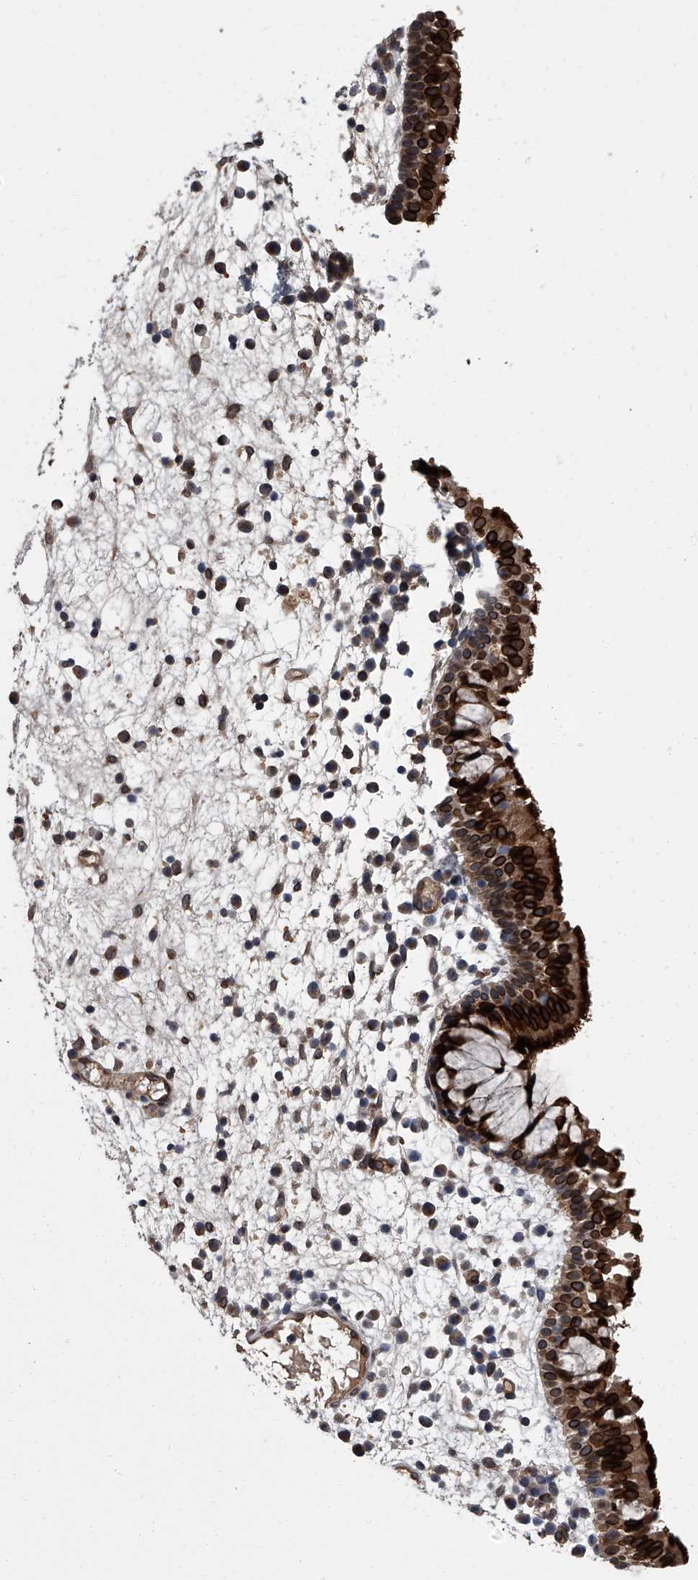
{"staining": {"intensity": "strong", "quantity": ">75%", "location": "cytoplasmic/membranous,nuclear"}, "tissue": "nasopharynx", "cell_type": "Respiratory epithelial cells", "image_type": "normal", "snomed": [{"axis": "morphology", "description": "Normal tissue, NOS"}, {"axis": "morphology", "description": "Inflammation, NOS"}, {"axis": "morphology", "description": "Malignant melanoma, Metastatic site"}, {"axis": "topography", "description": "Nasopharynx"}], "caption": "Immunohistochemical staining of normal nasopharynx reveals high levels of strong cytoplasmic/membranous,nuclear positivity in approximately >75% of respiratory epithelial cells. (IHC, brightfield microscopy, high magnification).", "gene": "LRRC8C", "patient": {"sex": "male", "age": 70}}